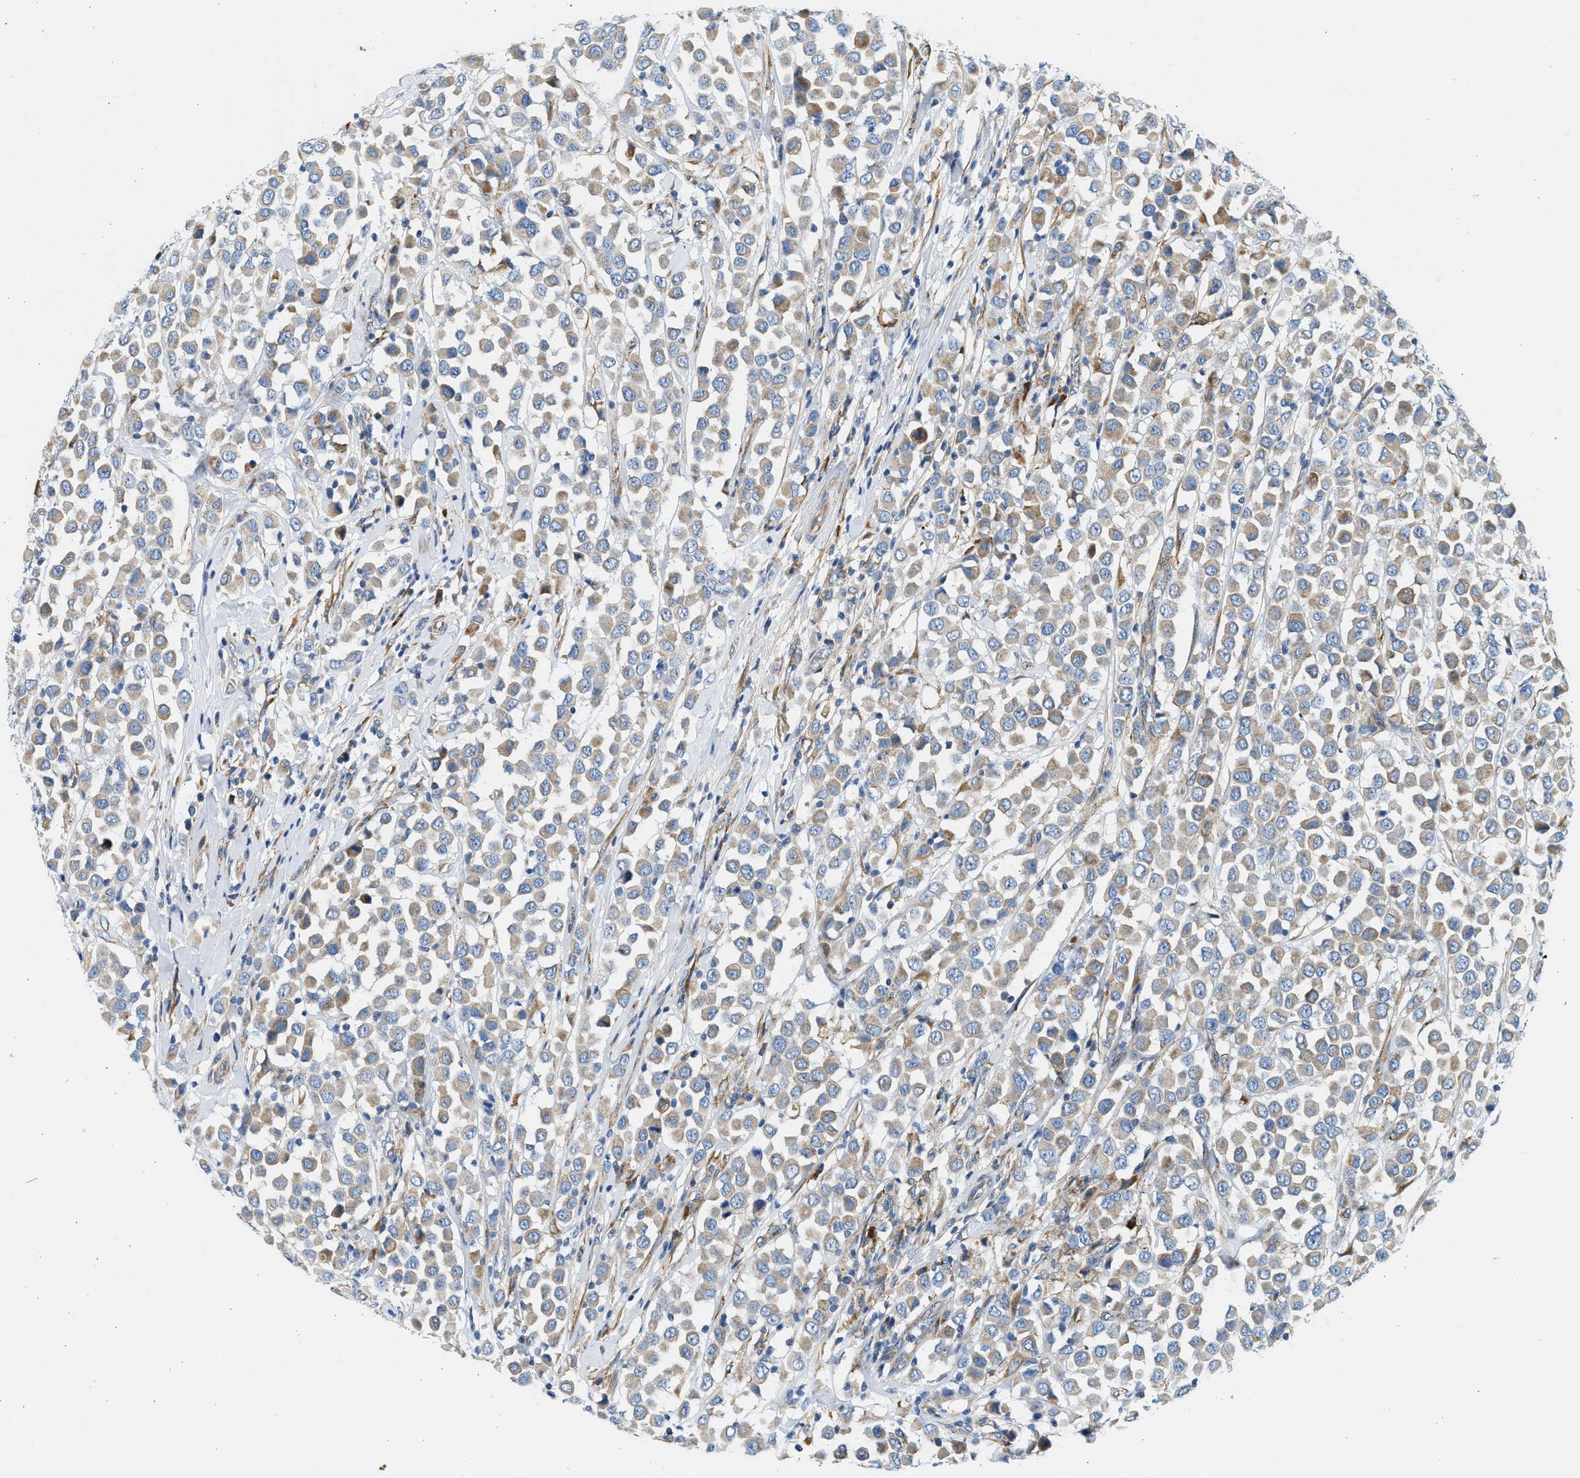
{"staining": {"intensity": "moderate", "quantity": "25%-75%", "location": "cytoplasmic/membranous"}, "tissue": "breast cancer", "cell_type": "Tumor cells", "image_type": "cancer", "snomed": [{"axis": "morphology", "description": "Duct carcinoma"}, {"axis": "topography", "description": "Breast"}], "caption": "Protein analysis of breast infiltrating ductal carcinoma tissue exhibits moderate cytoplasmic/membranous staining in approximately 25%-75% of tumor cells.", "gene": "CNTN6", "patient": {"sex": "female", "age": 61}}